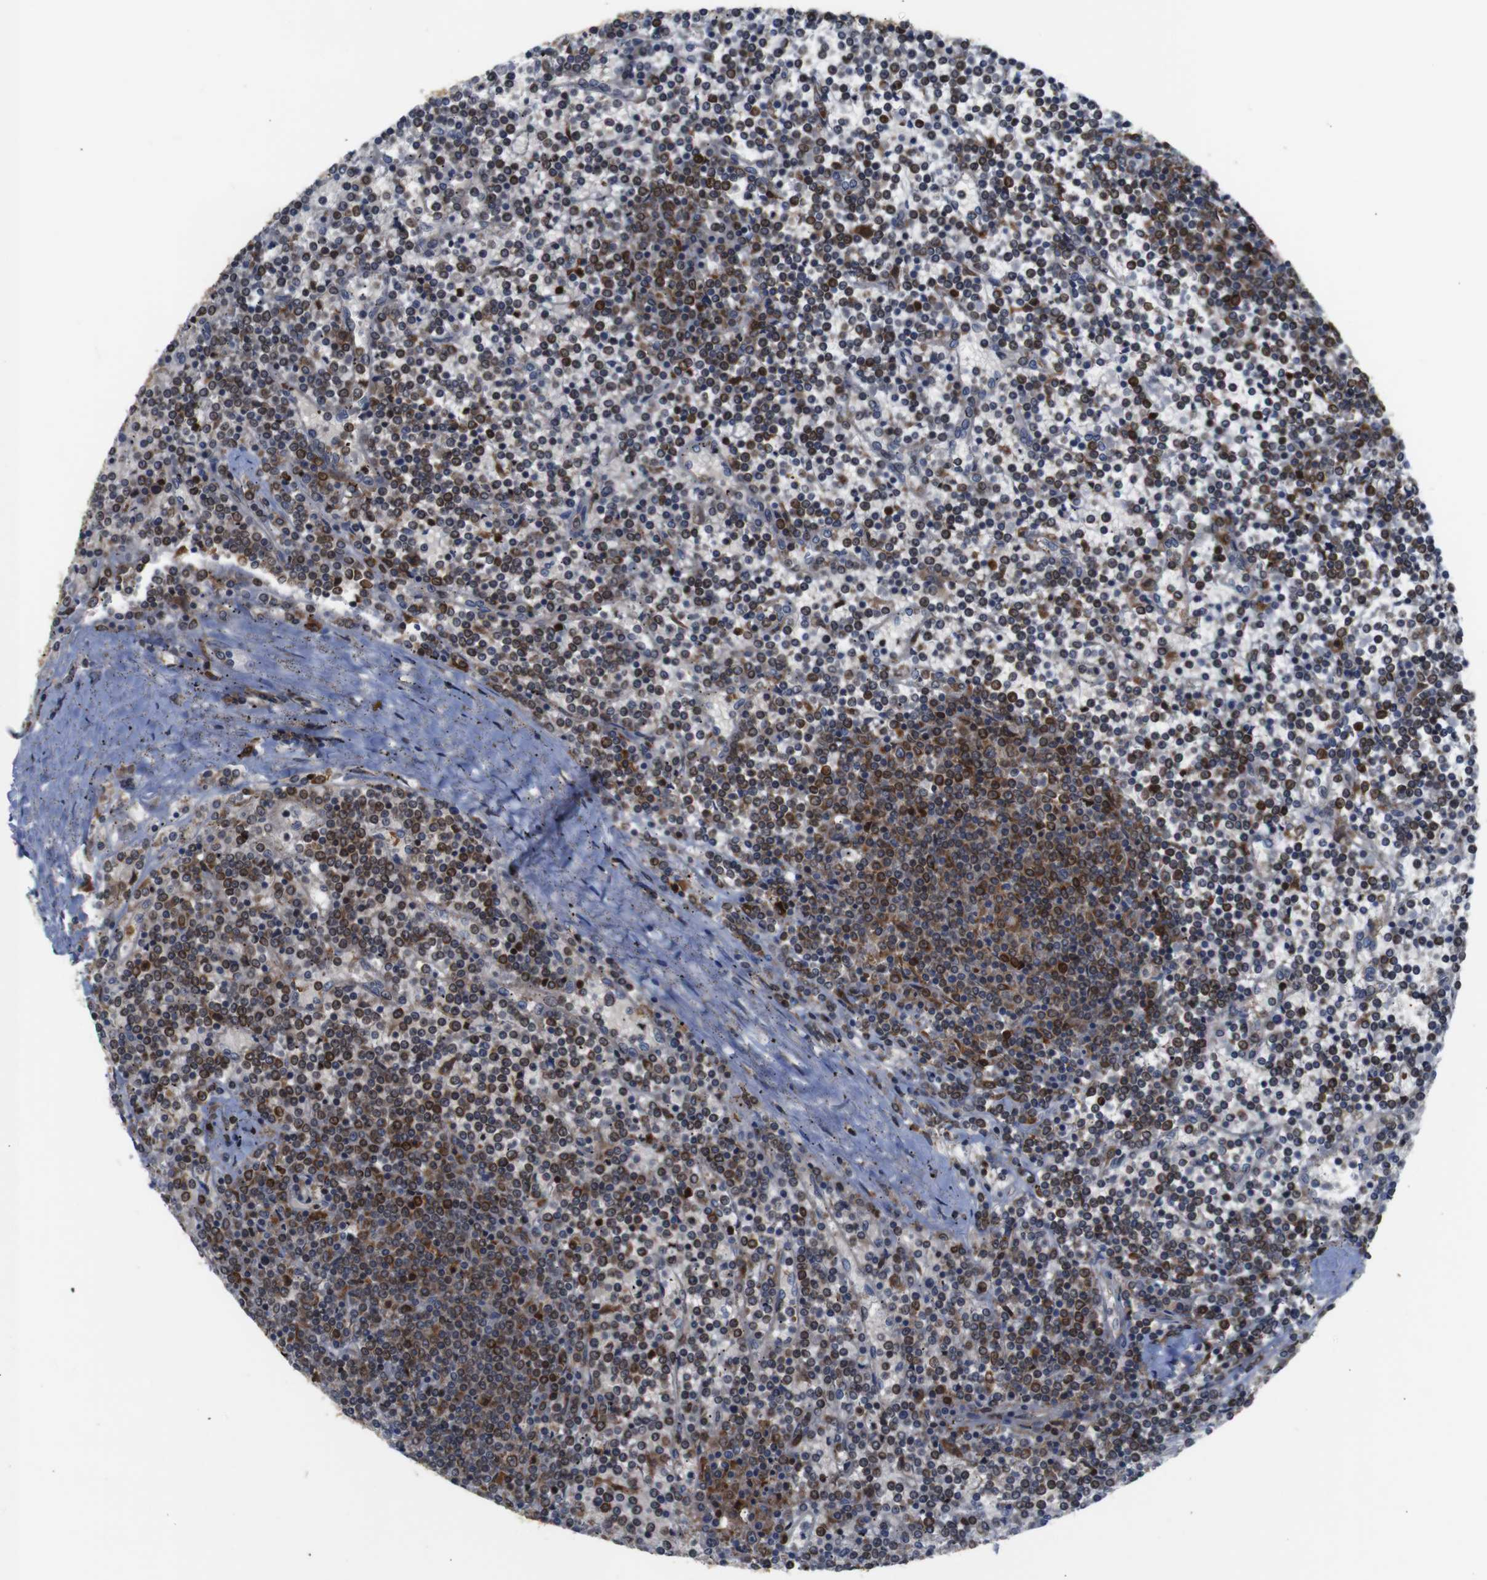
{"staining": {"intensity": "moderate", "quantity": "25%-75%", "location": "cytoplasmic/membranous"}, "tissue": "lymphoma", "cell_type": "Tumor cells", "image_type": "cancer", "snomed": [{"axis": "morphology", "description": "Malignant lymphoma, non-Hodgkin's type, Low grade"}, {"axis": "topography", "description": "Spleen"}], "caption": "Immunohistochemical staining of human lymphoma demonstrates medium levels of moderate cytoplasmic/membranous positivity in approximately 25%-75% of tumor cells. Using DAB (brown) and hematoxylin (blue) stains, captured at high magnification using brightfield microscopy.", "gene": "PTPN1", "patient": {"sex": "female", "age": 19}}